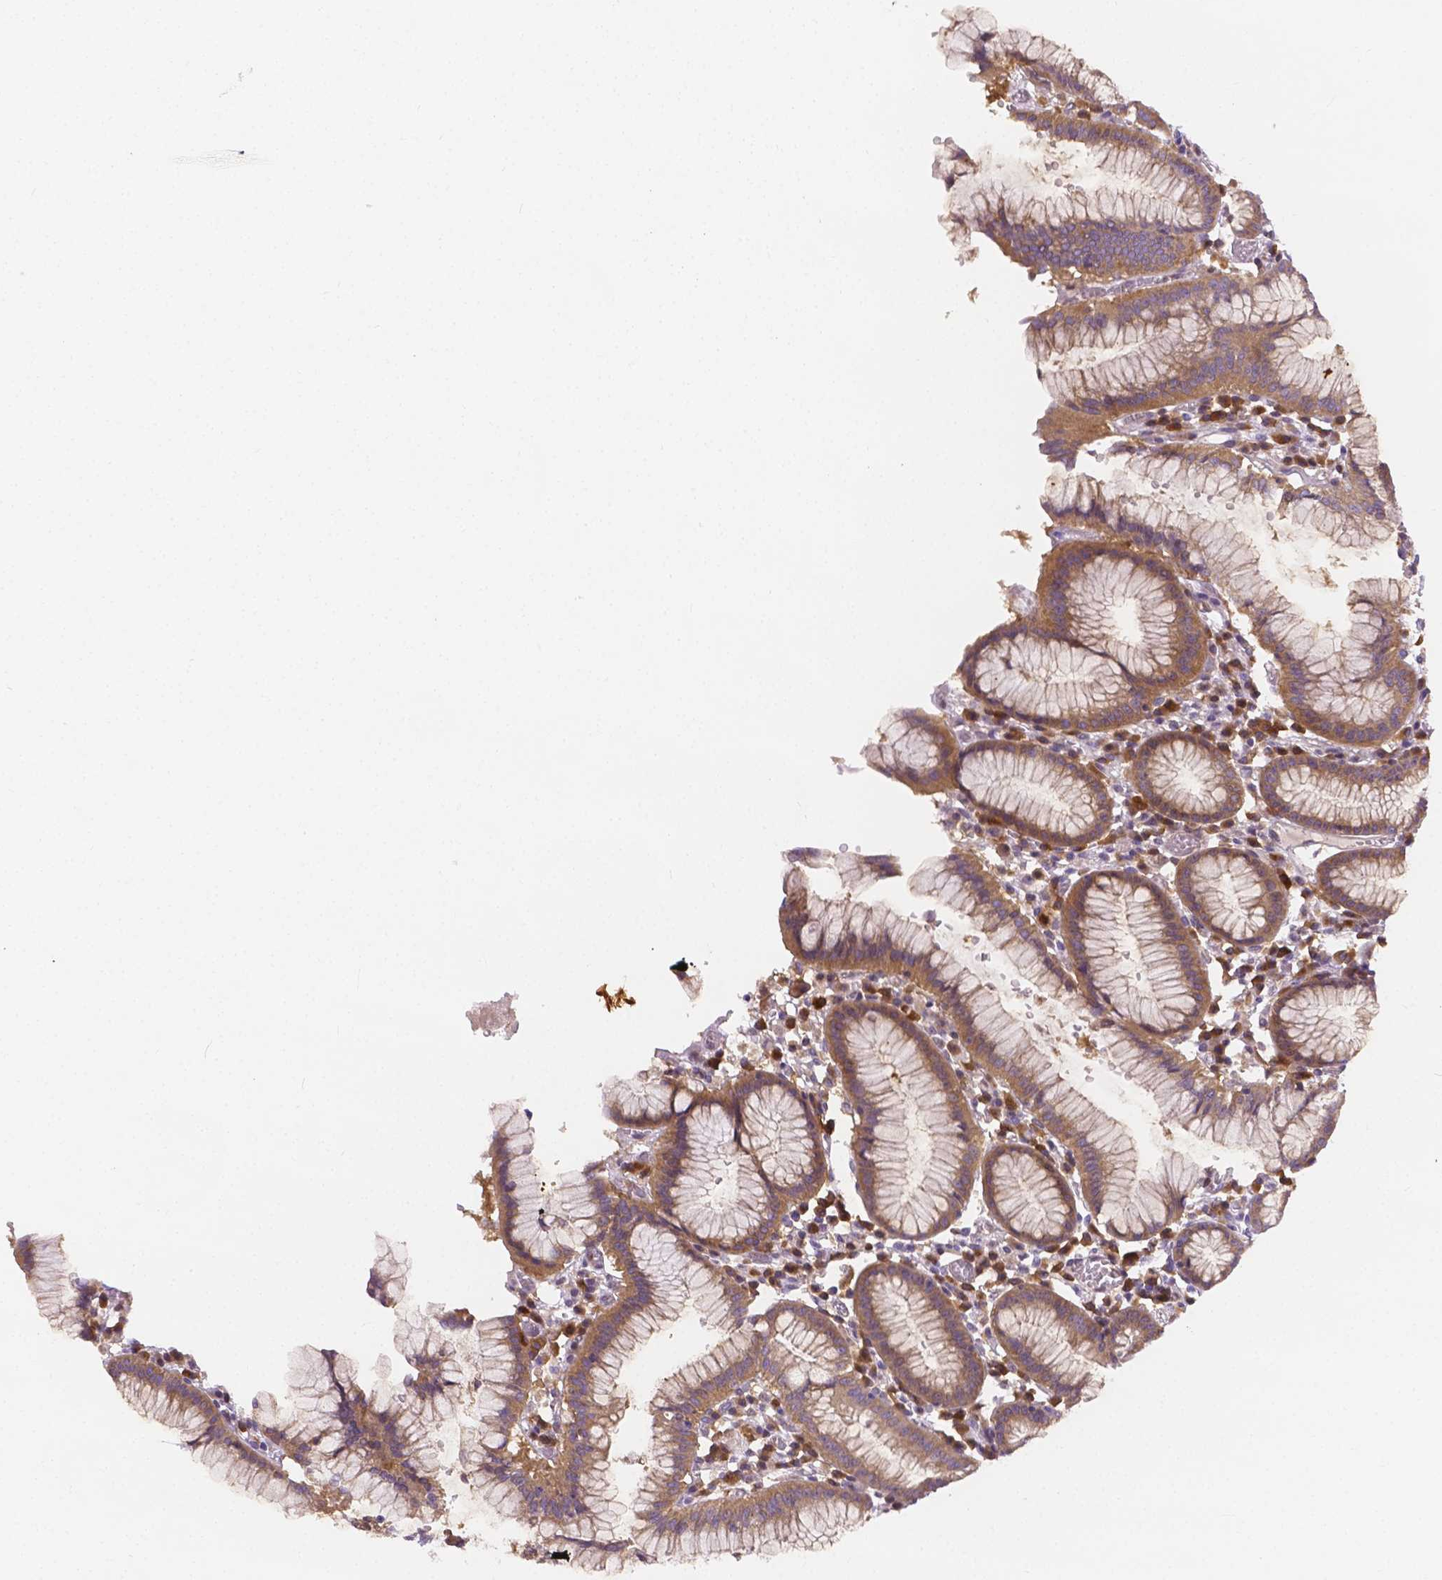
{"staining": {"intensity": "weak", "quantity": "25%-75%", "location": "cytoplasmic/membranous"}, "tissue": "stomach", "cell_type": "Glandular cells", "image_type": "normal", "snomed": [{"axis": "morphology", "description": "Normal tissue, NOS"}, {"axis": "topography", "description": "Stomach"}], "caption": "Brown immunohistochemical staining in unremarkable human stomach displays weak cytoplasmic/membranous staining in approximately 25%-75% of glandular cells.", "gene": "ZNRD2", "patient": {"sex": "male", "age": 55}}